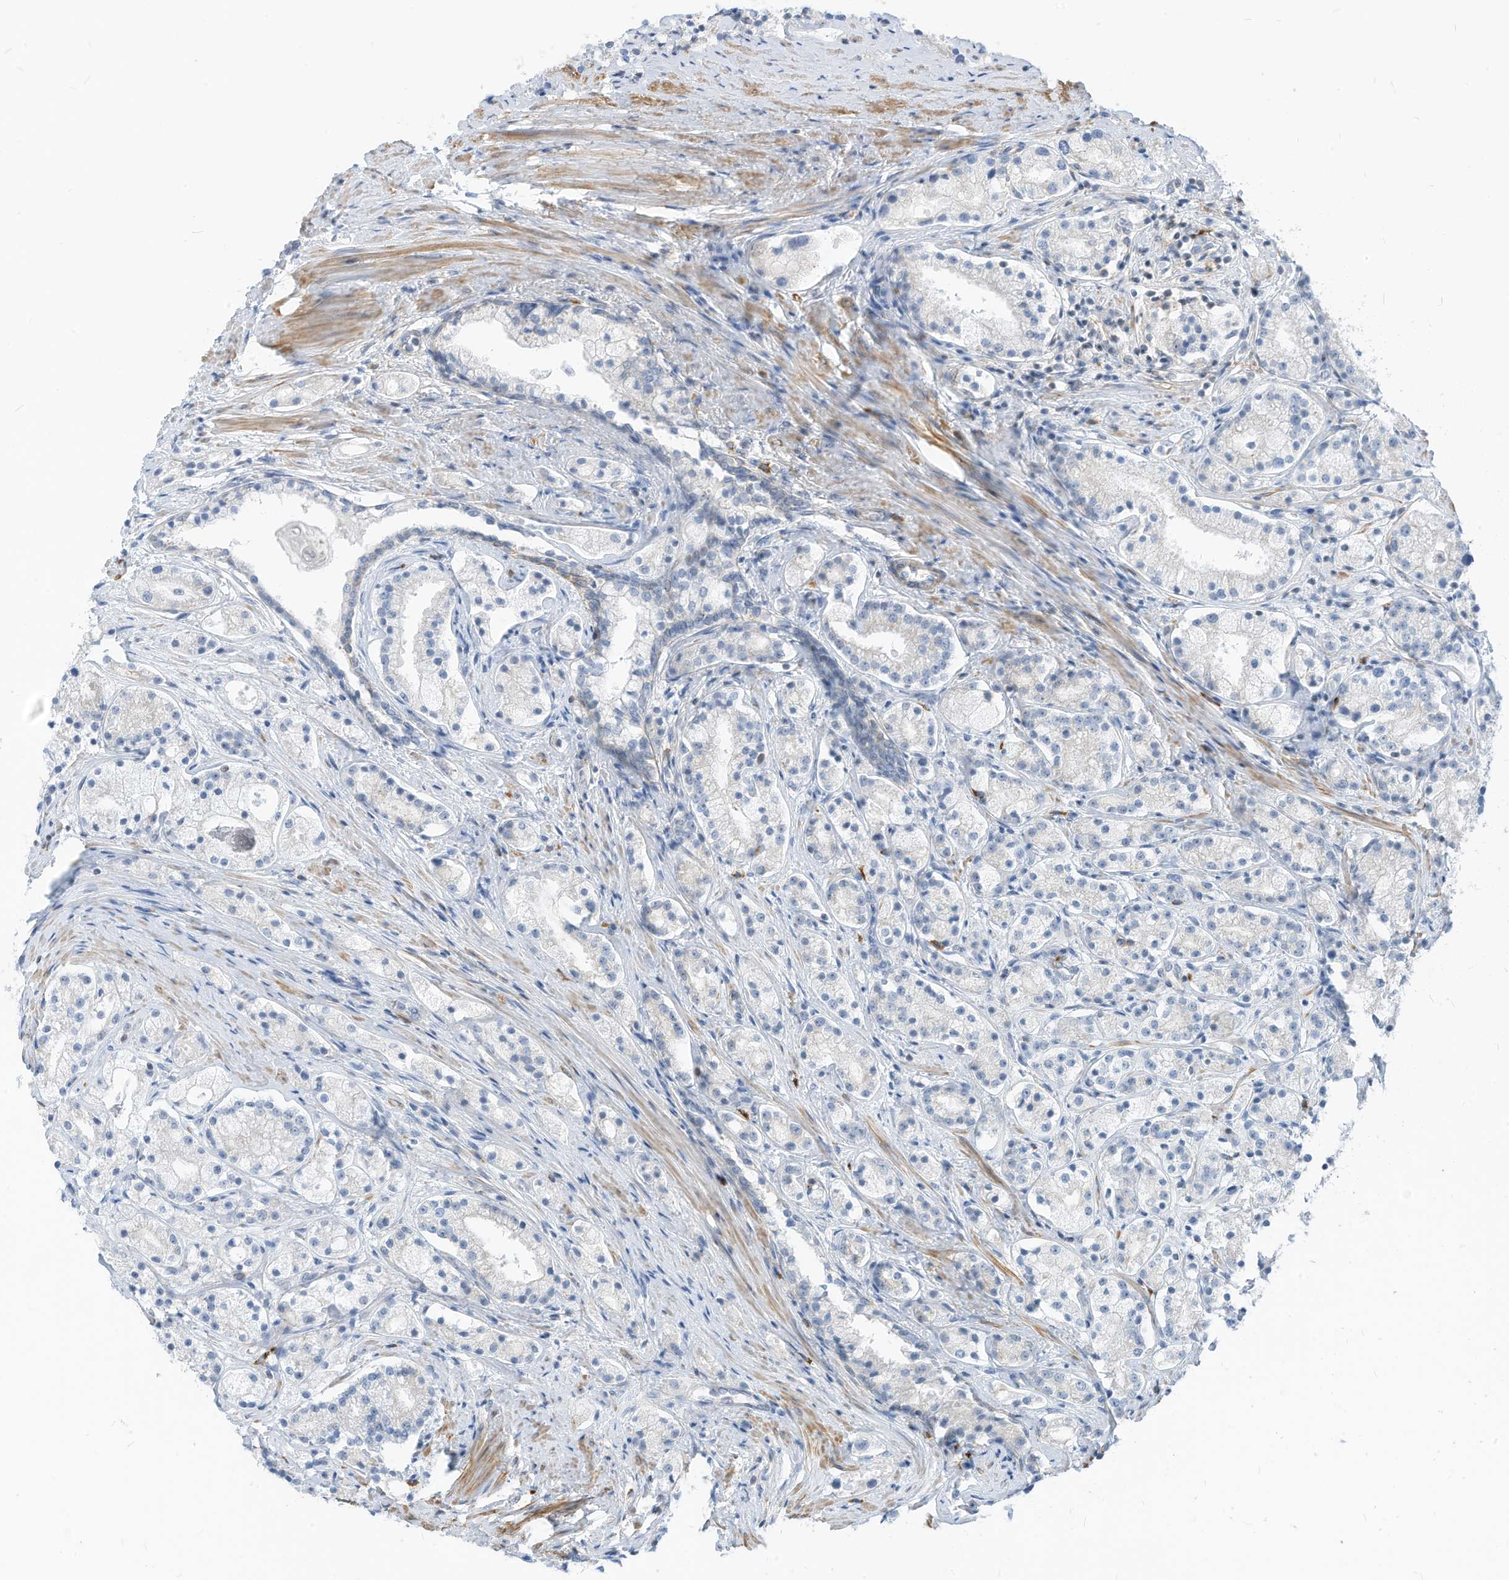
{"staining": {"intensity": "negative", "quantity": "none", "location": "none"}, "tissue": "prostate cancer", "cell_type": "Tumor cells", "image_type": "cancer", "snomed": [{"axis": "morphology", "description": "Adenocarcinoma, High grade"}, {"axis": "topography", "description": "Prostate"}], "caption": "Immunohistochemistry (IHC) of human prostate high-grade adenocarcinoma reveals no positivity in tumor cells. The staining was performed using DAB (3,3'-diaminobenzidine) to visualize the protein expression in brown, while the nuclei were stained in blue with hematoxylin (Magnification: 20x).", "gene": "GPATCH3", "patient": {"sex": "male", "age": 69}}